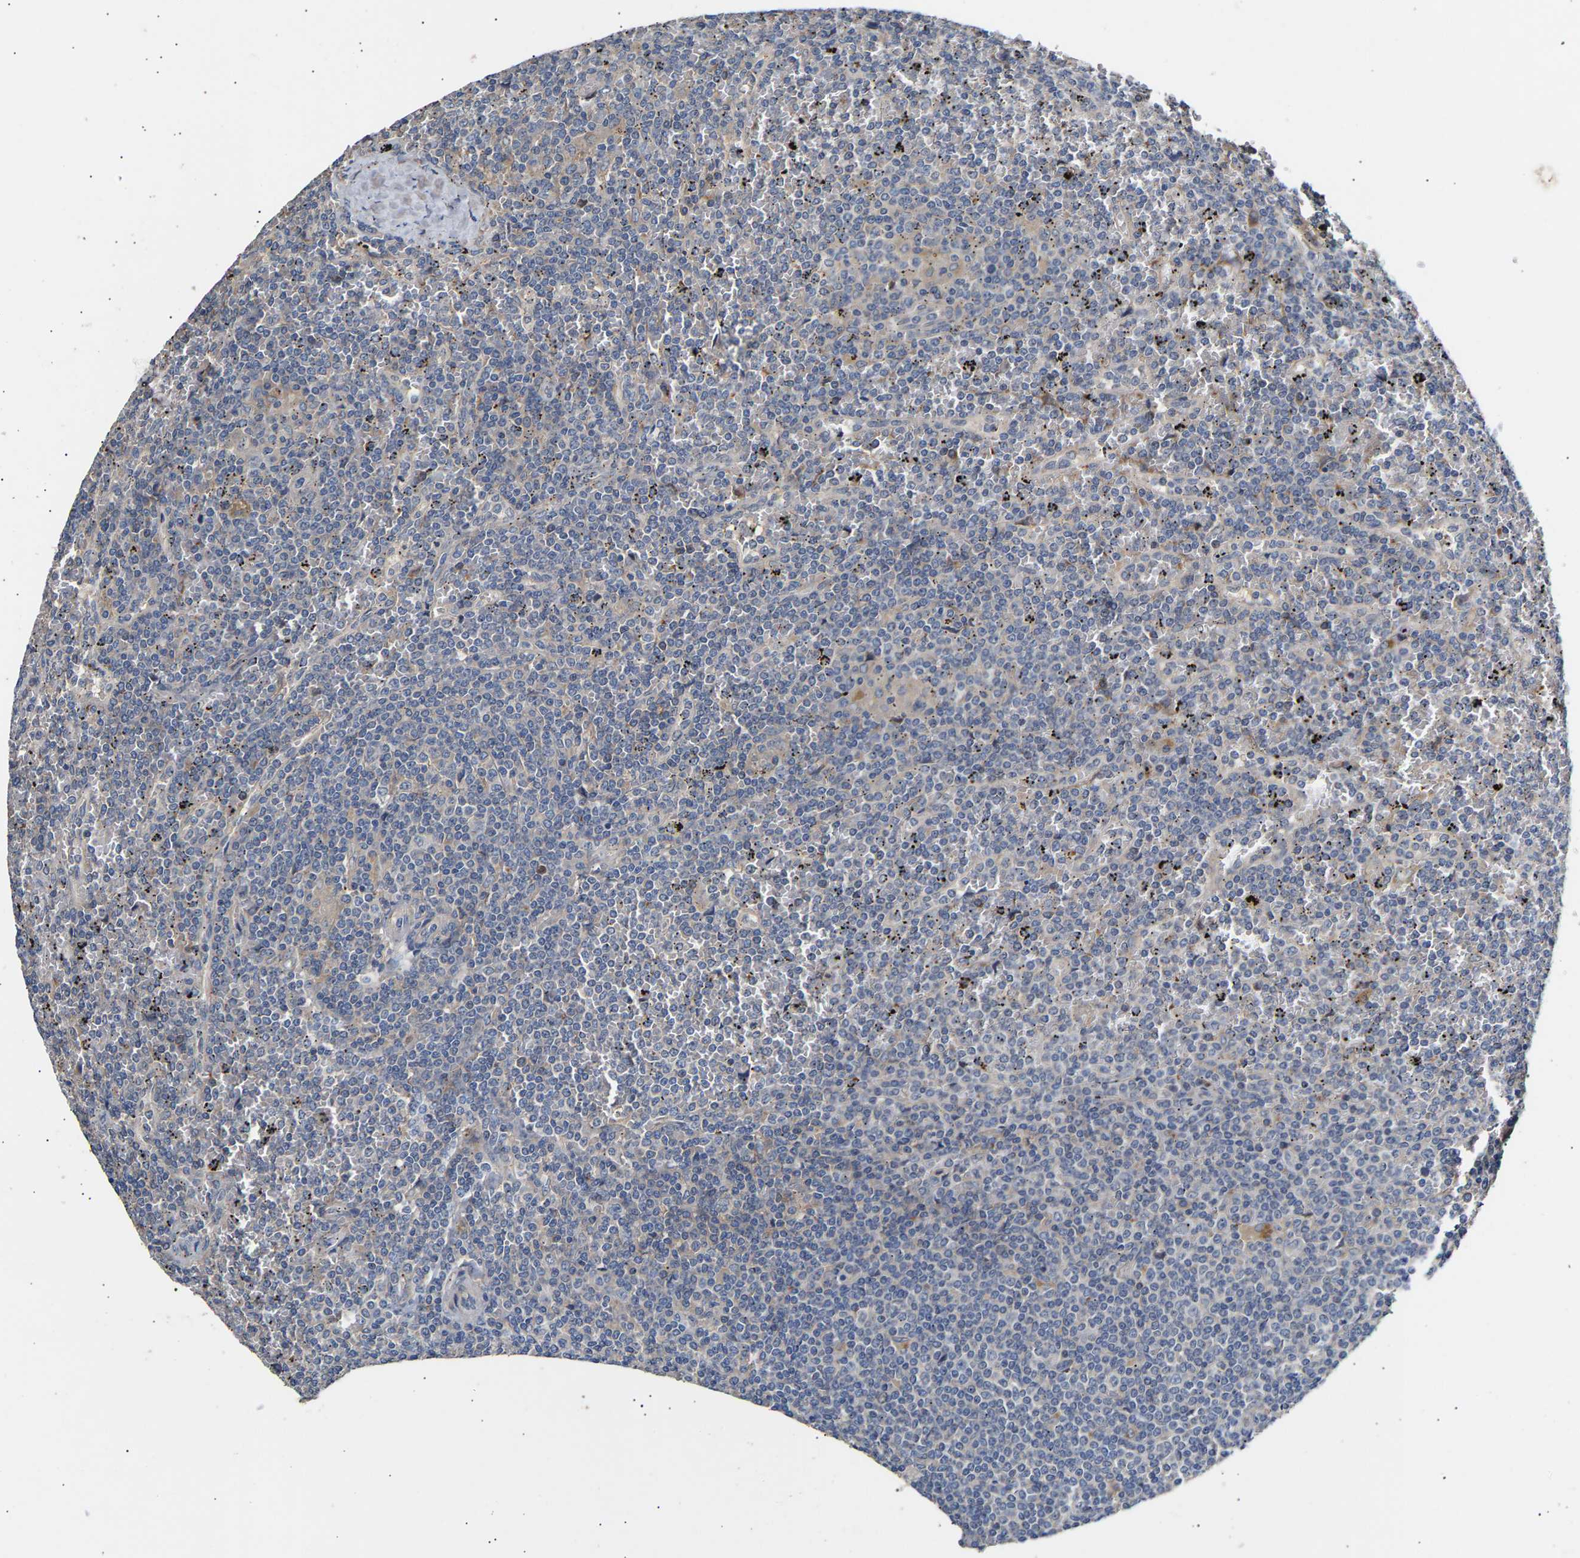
{"staining": {"intensity": "negative", "quantity": "none", "location": "none"}, "tissue": "lymphoma", "cell_type": "Tumor cells", "image_type": "cancer", "snomed": [{"axis": "morphology", "description": "Malignant lymphoma, non-Hodgkin's type, Low grade"}, {"axis": "topography", "description": "Spleen"}], "caption": "Malignant lymphoma, non-Hodgkin's type (low-grade) stained for a protein using IHC demonstrates no positivity tumor cells.", "gene": "KASH5", "patient": {"sex": "female", "age": 19}}